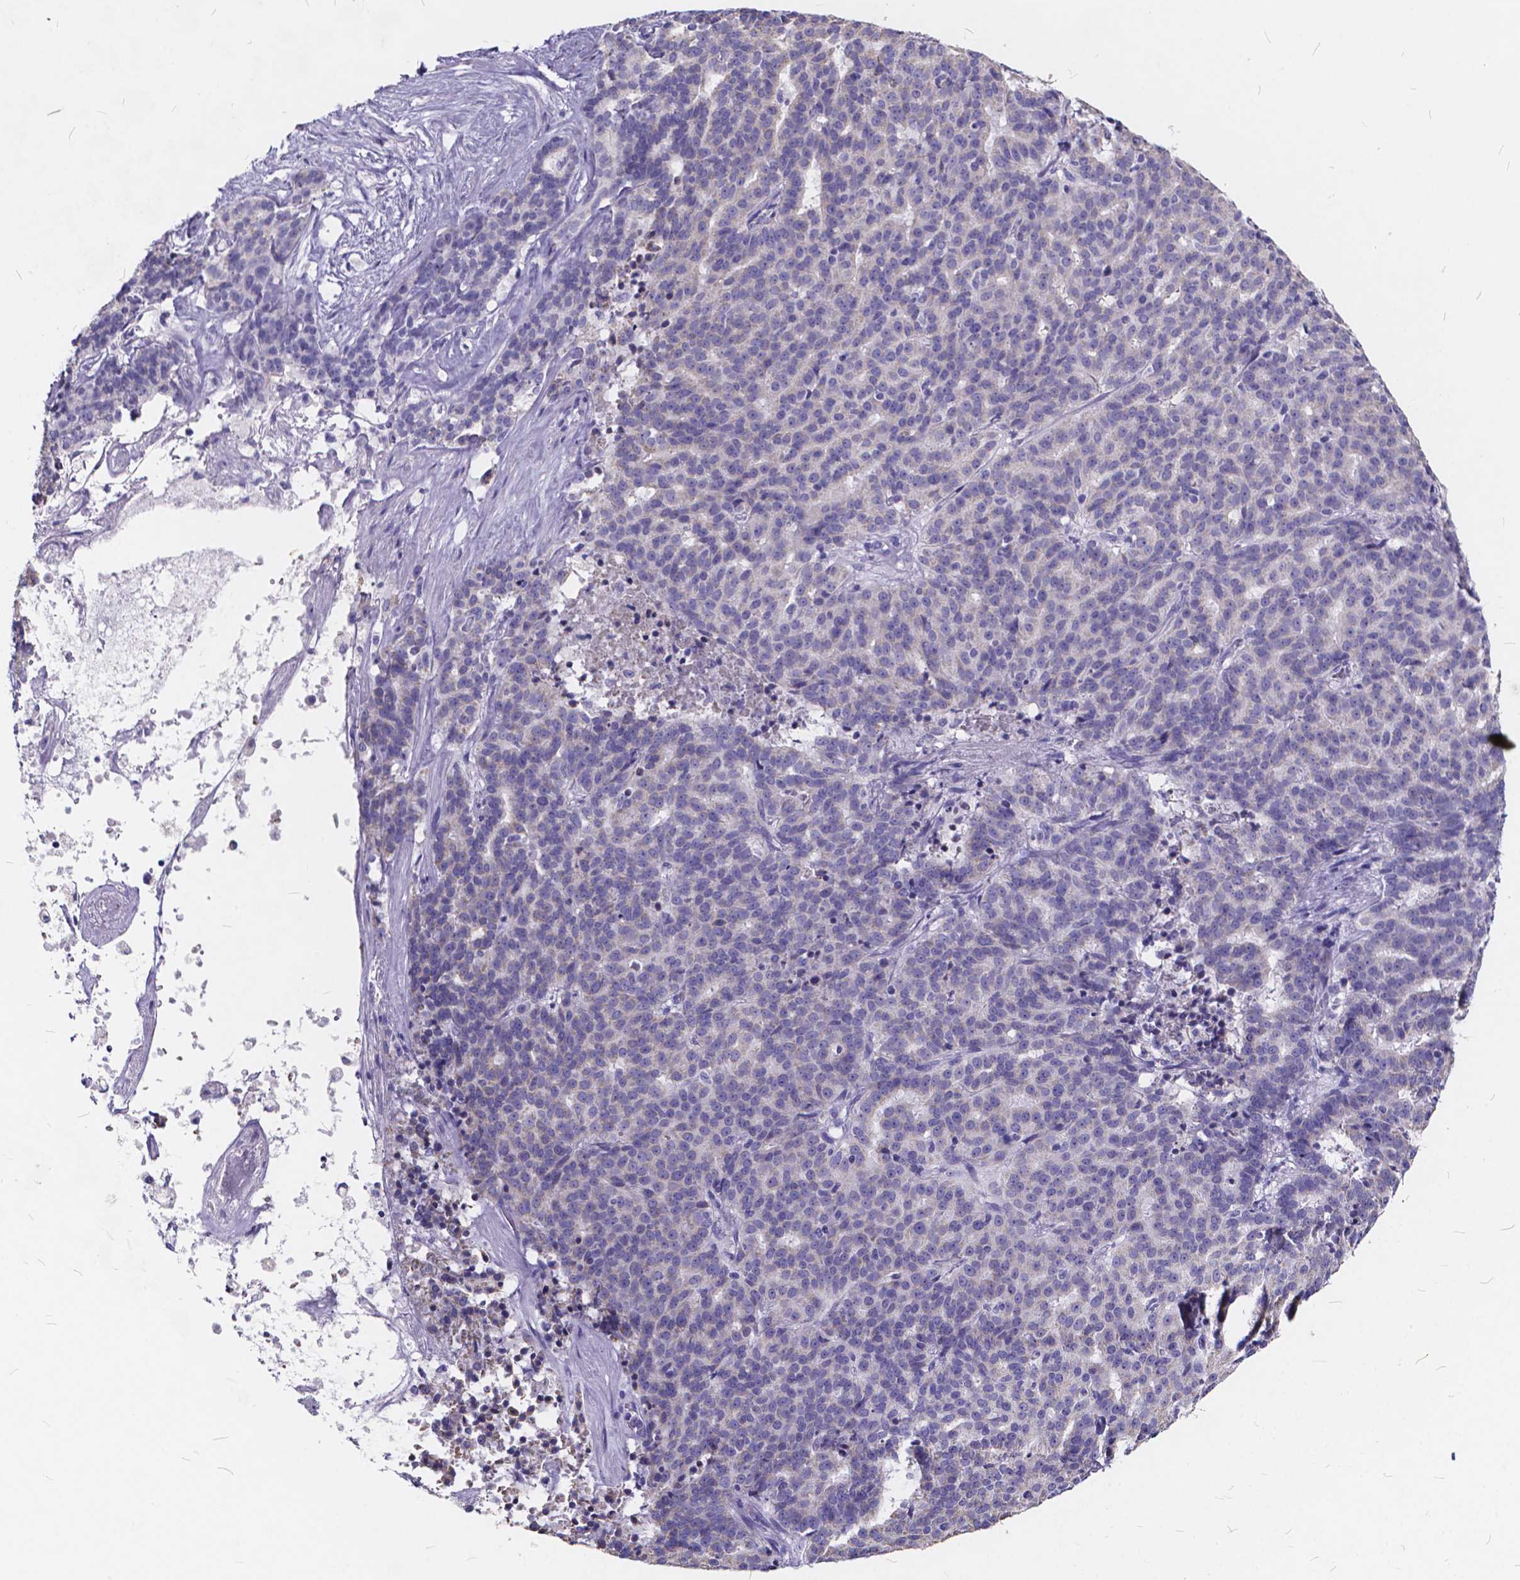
{"staining": {"intensity": "negative", "quantity": "none", "location": "none"}, "tissue": "liver cancer", "cell_type": "Tumor cells", "image_type": "cancer", "snomed": [{"axis": "morphology", "description": "Cholangiocarcinoma"}, {"axis": "topography", "description": "Liver"}], "caption": "Human cholangiocarcinoma (liver) stained for a protein using immunohistochemistry reveals no staining in tumor cells.", "gene": "SPEF2", "patient": {"sex": "female", "age": 47}}